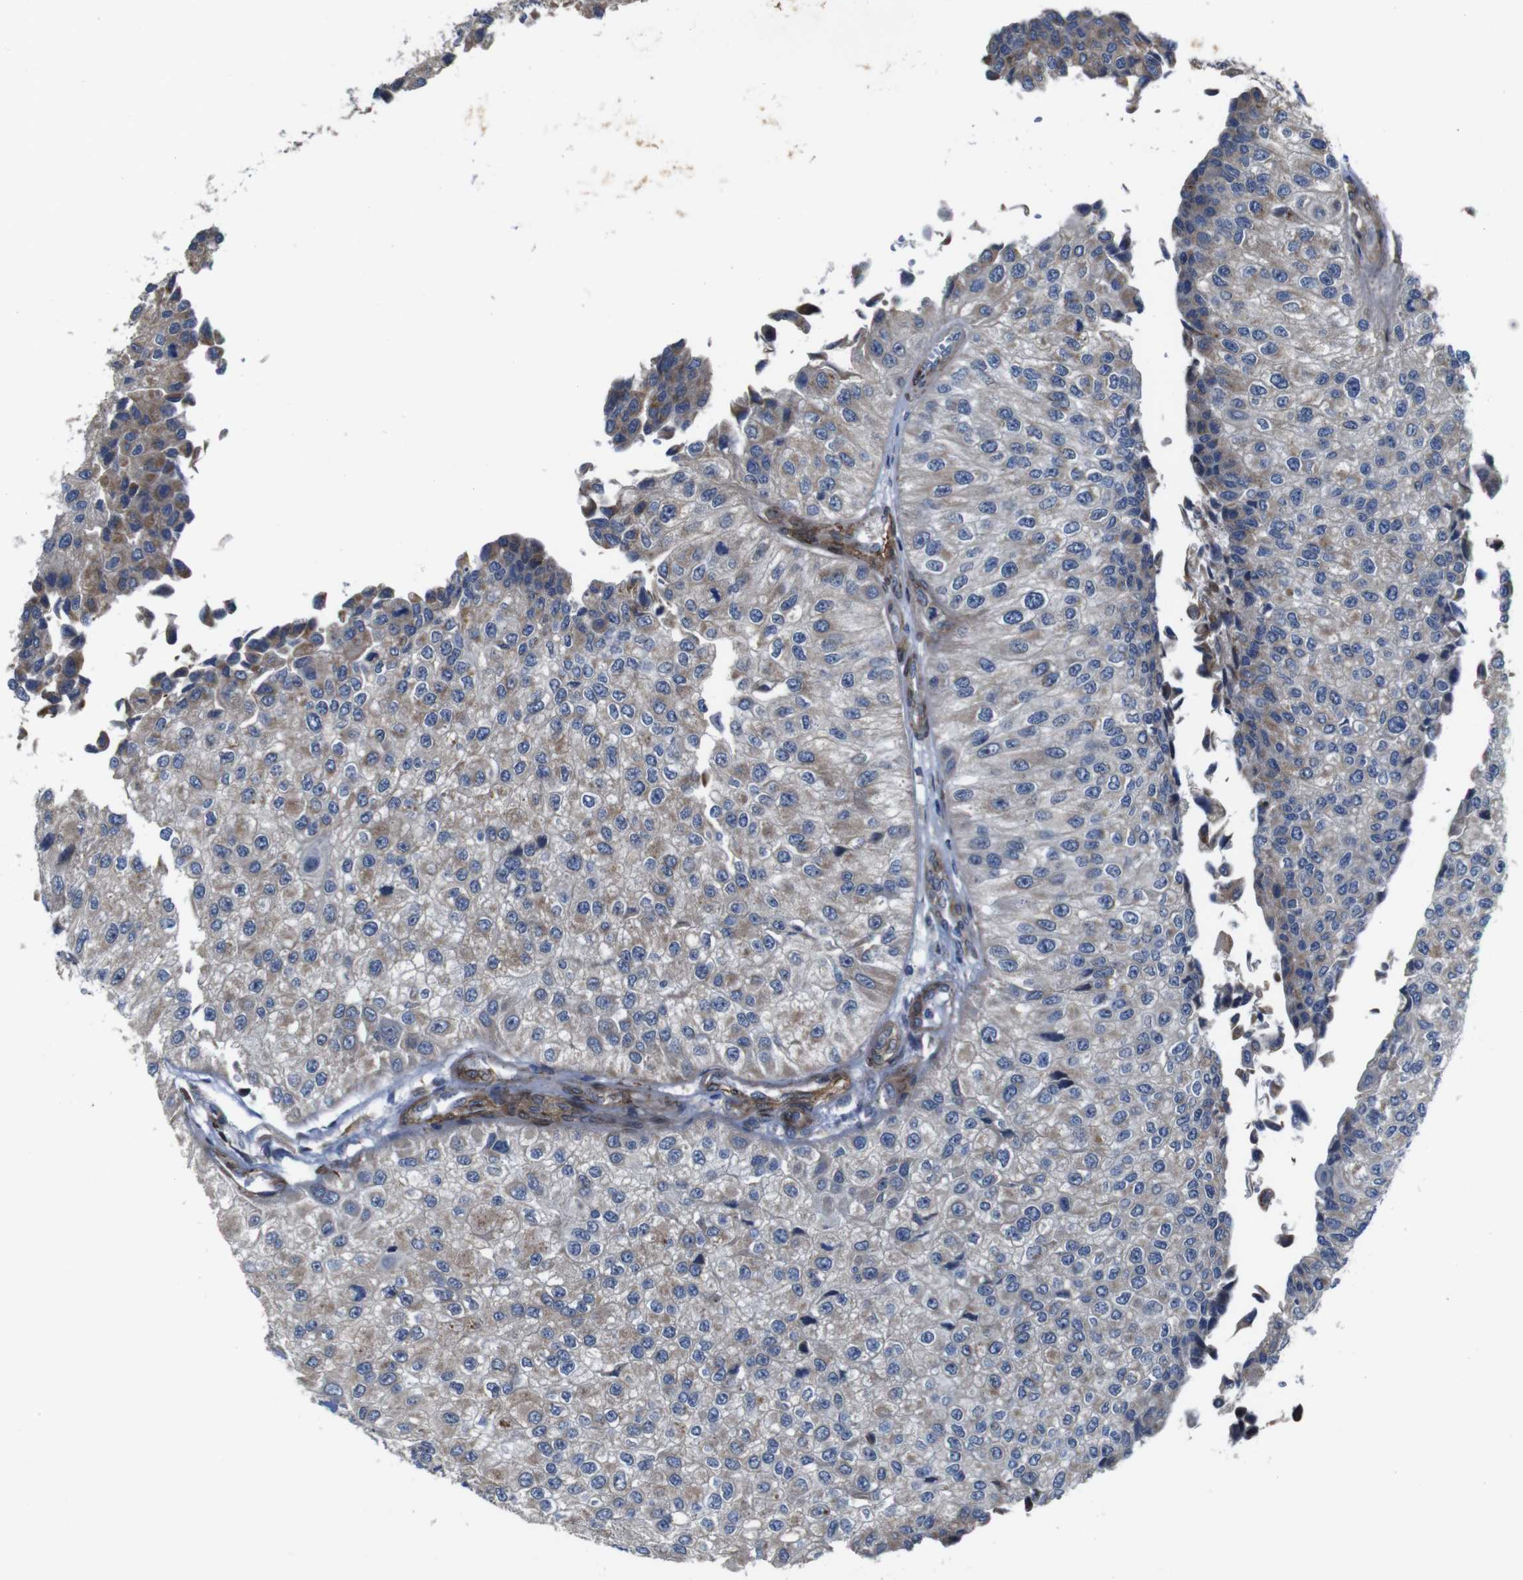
{"staining": {"intensity": "weak", "quantity": "<25%", "location": "cytoplasmic/membranous"}, "tissue": "urothelial cancer", "cell_type": "Tumor cells", "image_type": "cancer", "snomed": [{"axis": "morphology", "description": "Urothelial carcinoma, High grade"}, {"axis": "topography", "description": "Kidney"}, {"axis": "topography", "description": "Urinary bladder"}], "caption": "The photomicrograph exhibits no staining of tumor cells in urothelial cancer. (DAB (3,3'-diaminobenzidine) immunohistochemistry with hematoxylin counter stain).", "gene": "GGT7", "patient": {"sex": "male", "age": 77}}